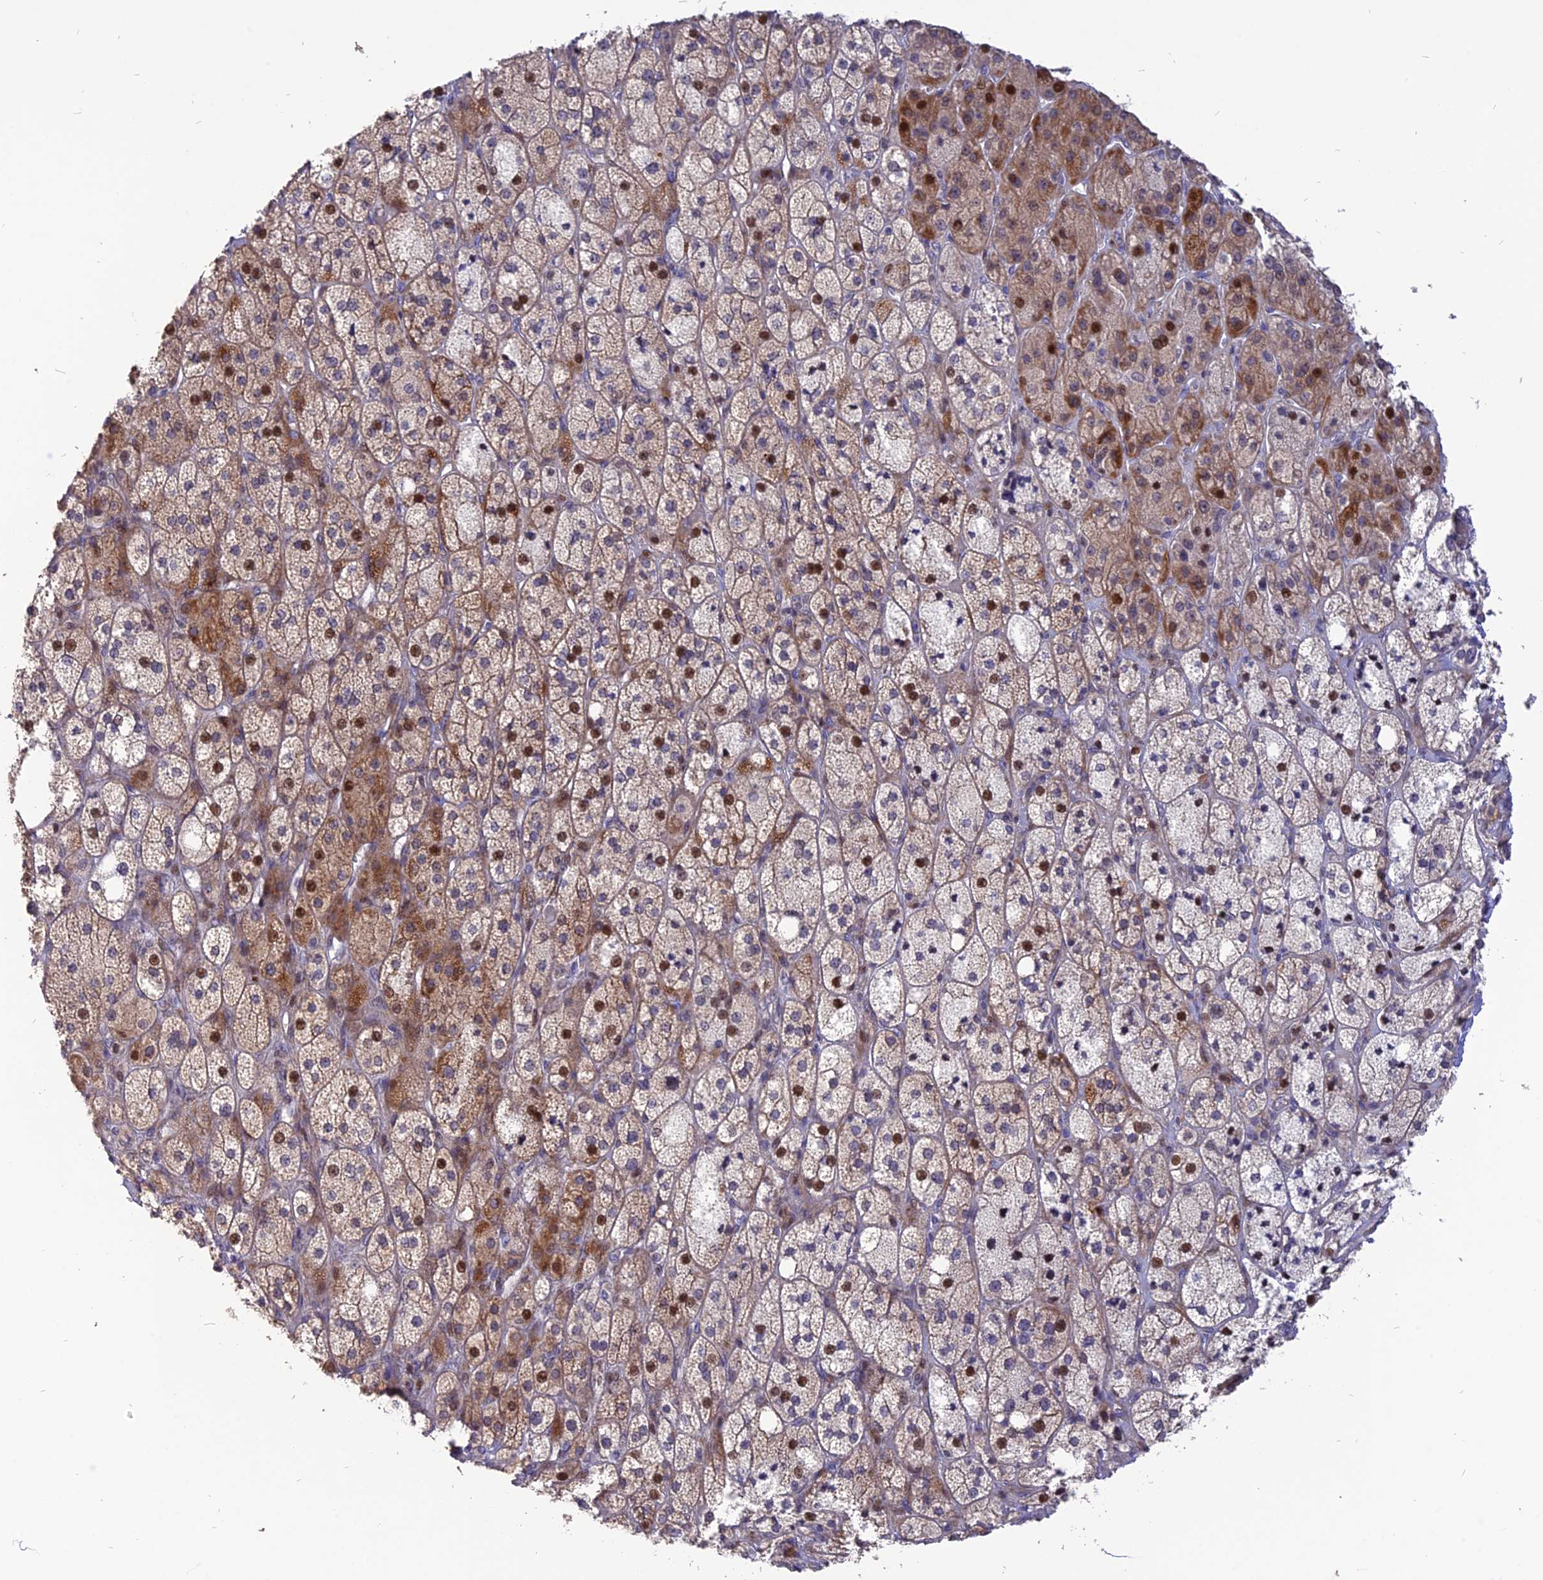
{"staining": {"intensity": "moderate", "quantity": "25%-75%", "location": "cytoplasmic/membranous,nuclear"}, "tissue": "adrenal gland", "cell_type": "Glandular cells", "image_type": "normal", "snomed": [{"axis": "morphology", "description": "Normal tissue, NOS"}, {"axis": "topography", "description": "Adrenal gland"}], "caption": "Brown immunohistochemical staining in benign adrenal gland displays moderate cytoplasmic/membranous,nuclear positivity in approximately 25%-75% of glandular cells.", "gene": "TMEM263", "patient": {"sex": "male", "age": 61}}